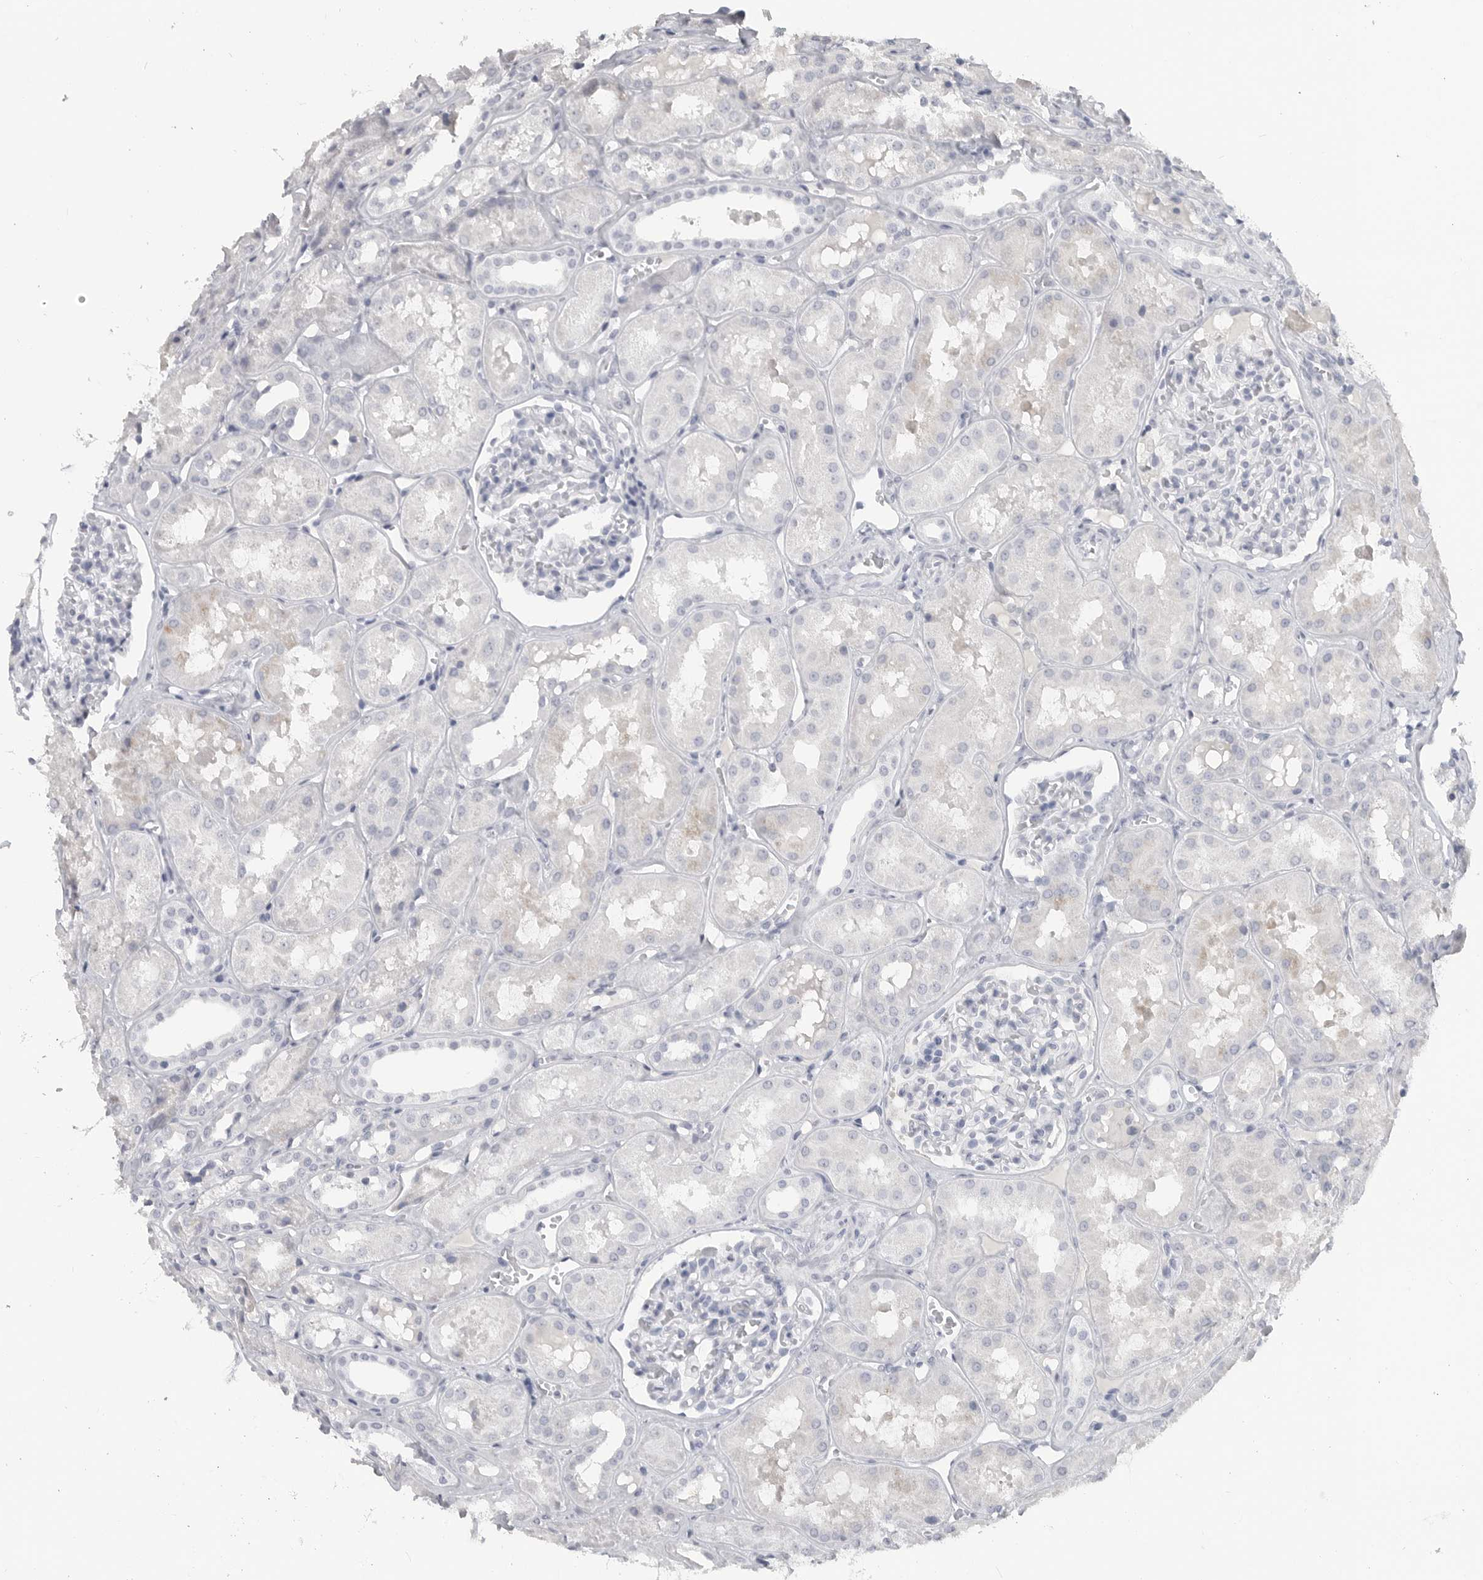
{"staining": {"intensity": "negative", "quantity": "none", "location": "none"}, "tissue": "kidney", "cell_type": "Cells in glomeruli", "image_type": "normal", "snomed": [{"axis": "morphology", "description": "Normal tissue, NOS"}, {"axis": "topography", "description": "Kidney"}], "caption": "Immunohistochemistry of normal human kidney reveals no expression in cells in glomeruli.", "gene": "LY6D", "patient": {"sex": "male", "age": 16}}